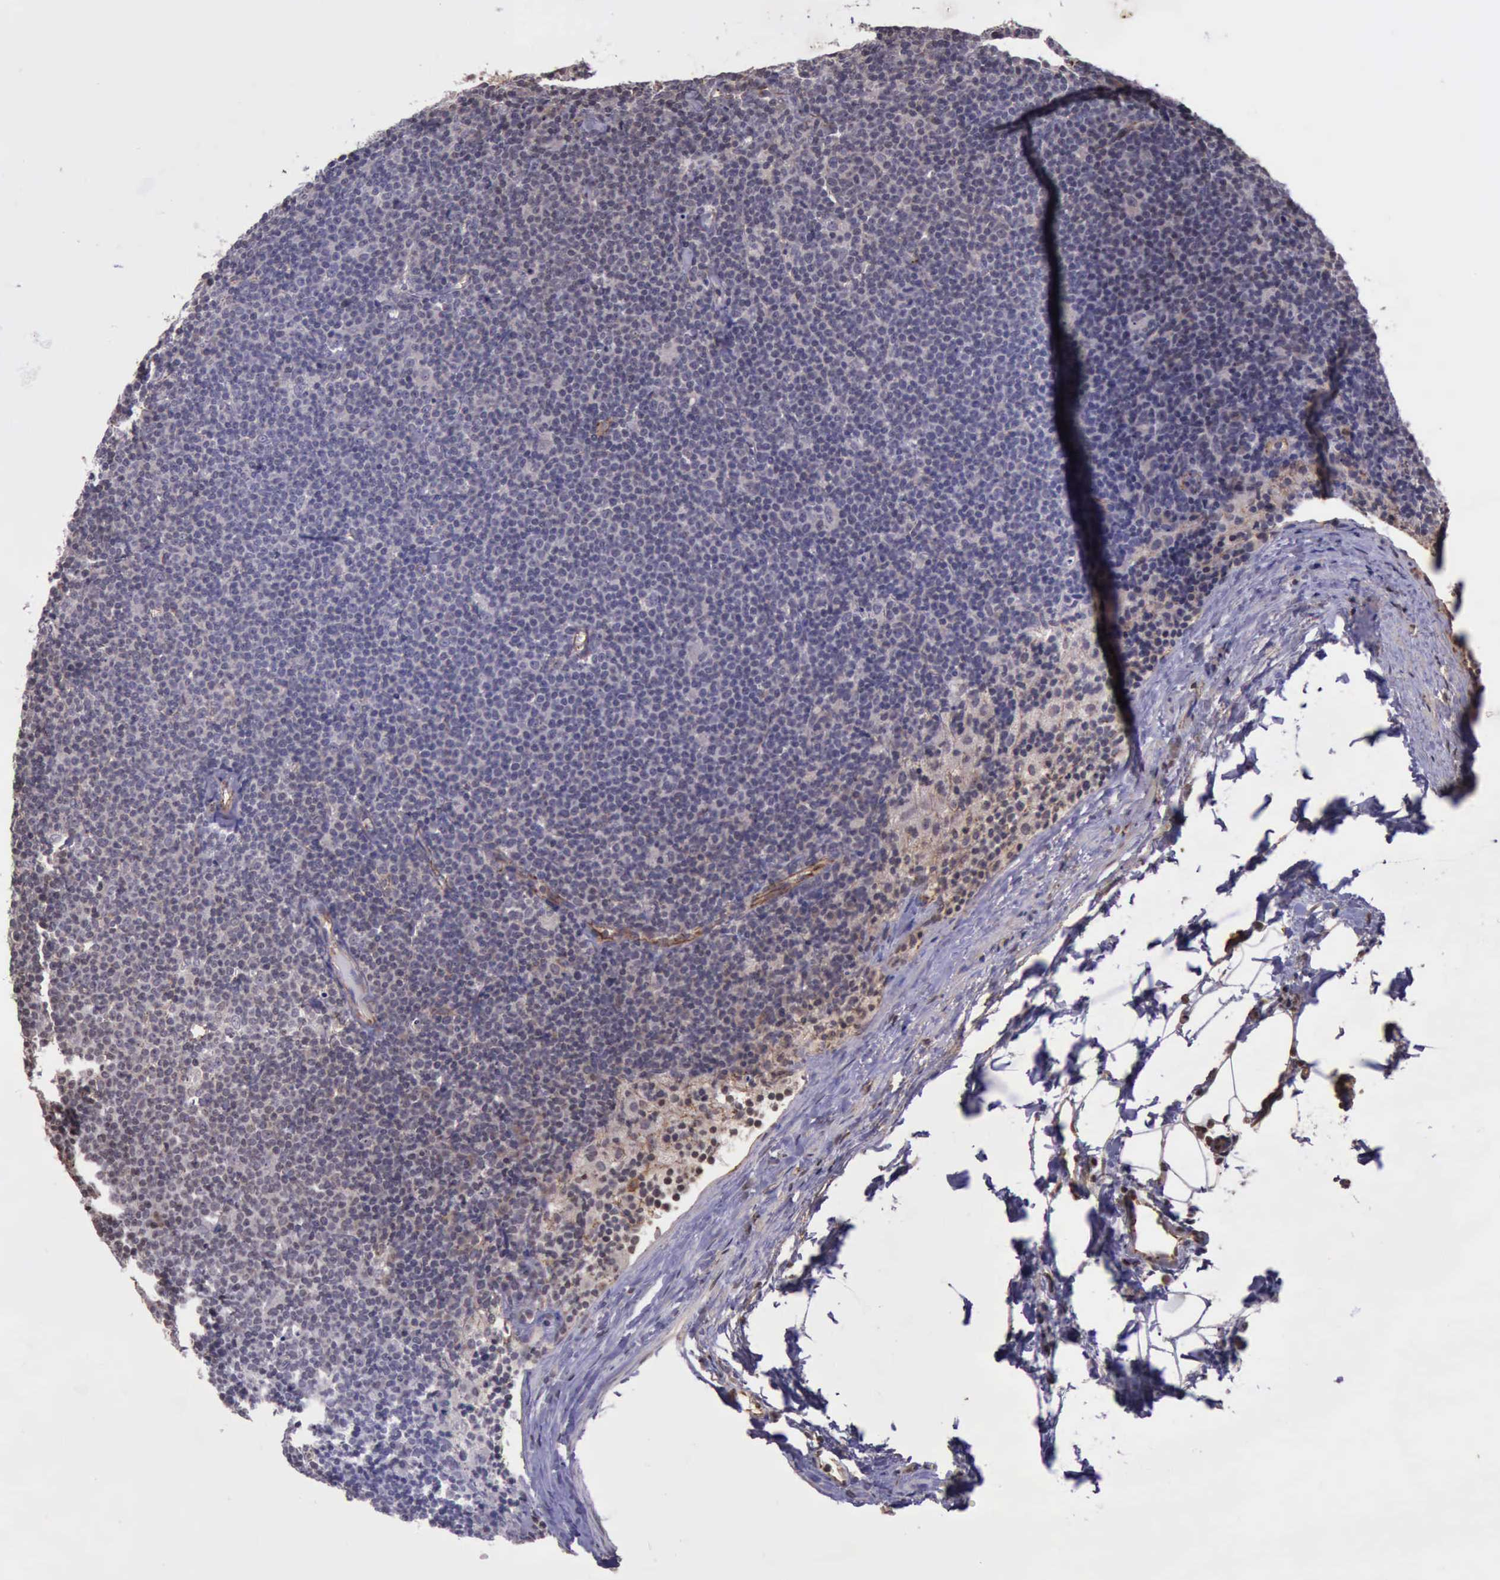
{"staining": {"intensity": "negative", "quantity": "none", "location": "none"}, "tissue": "lymphoma", "cell_type": "Tumor cells", "image_type": "cancer", "snomed": [{"axis": "morphology", "description": "Malignant lymphoma, non-Hodgkin's type, Low grade"}, {"axis": "topography", "description": "Lymph node"}], "caption": "DAB immunohistochemical staining of human low-grade malignant lymphoma, non-Hodgkin's type reveals no significant positivity in tumor cells.", "gene": "CTNNB1", "patient": {"sex": "male", "age": 65}}